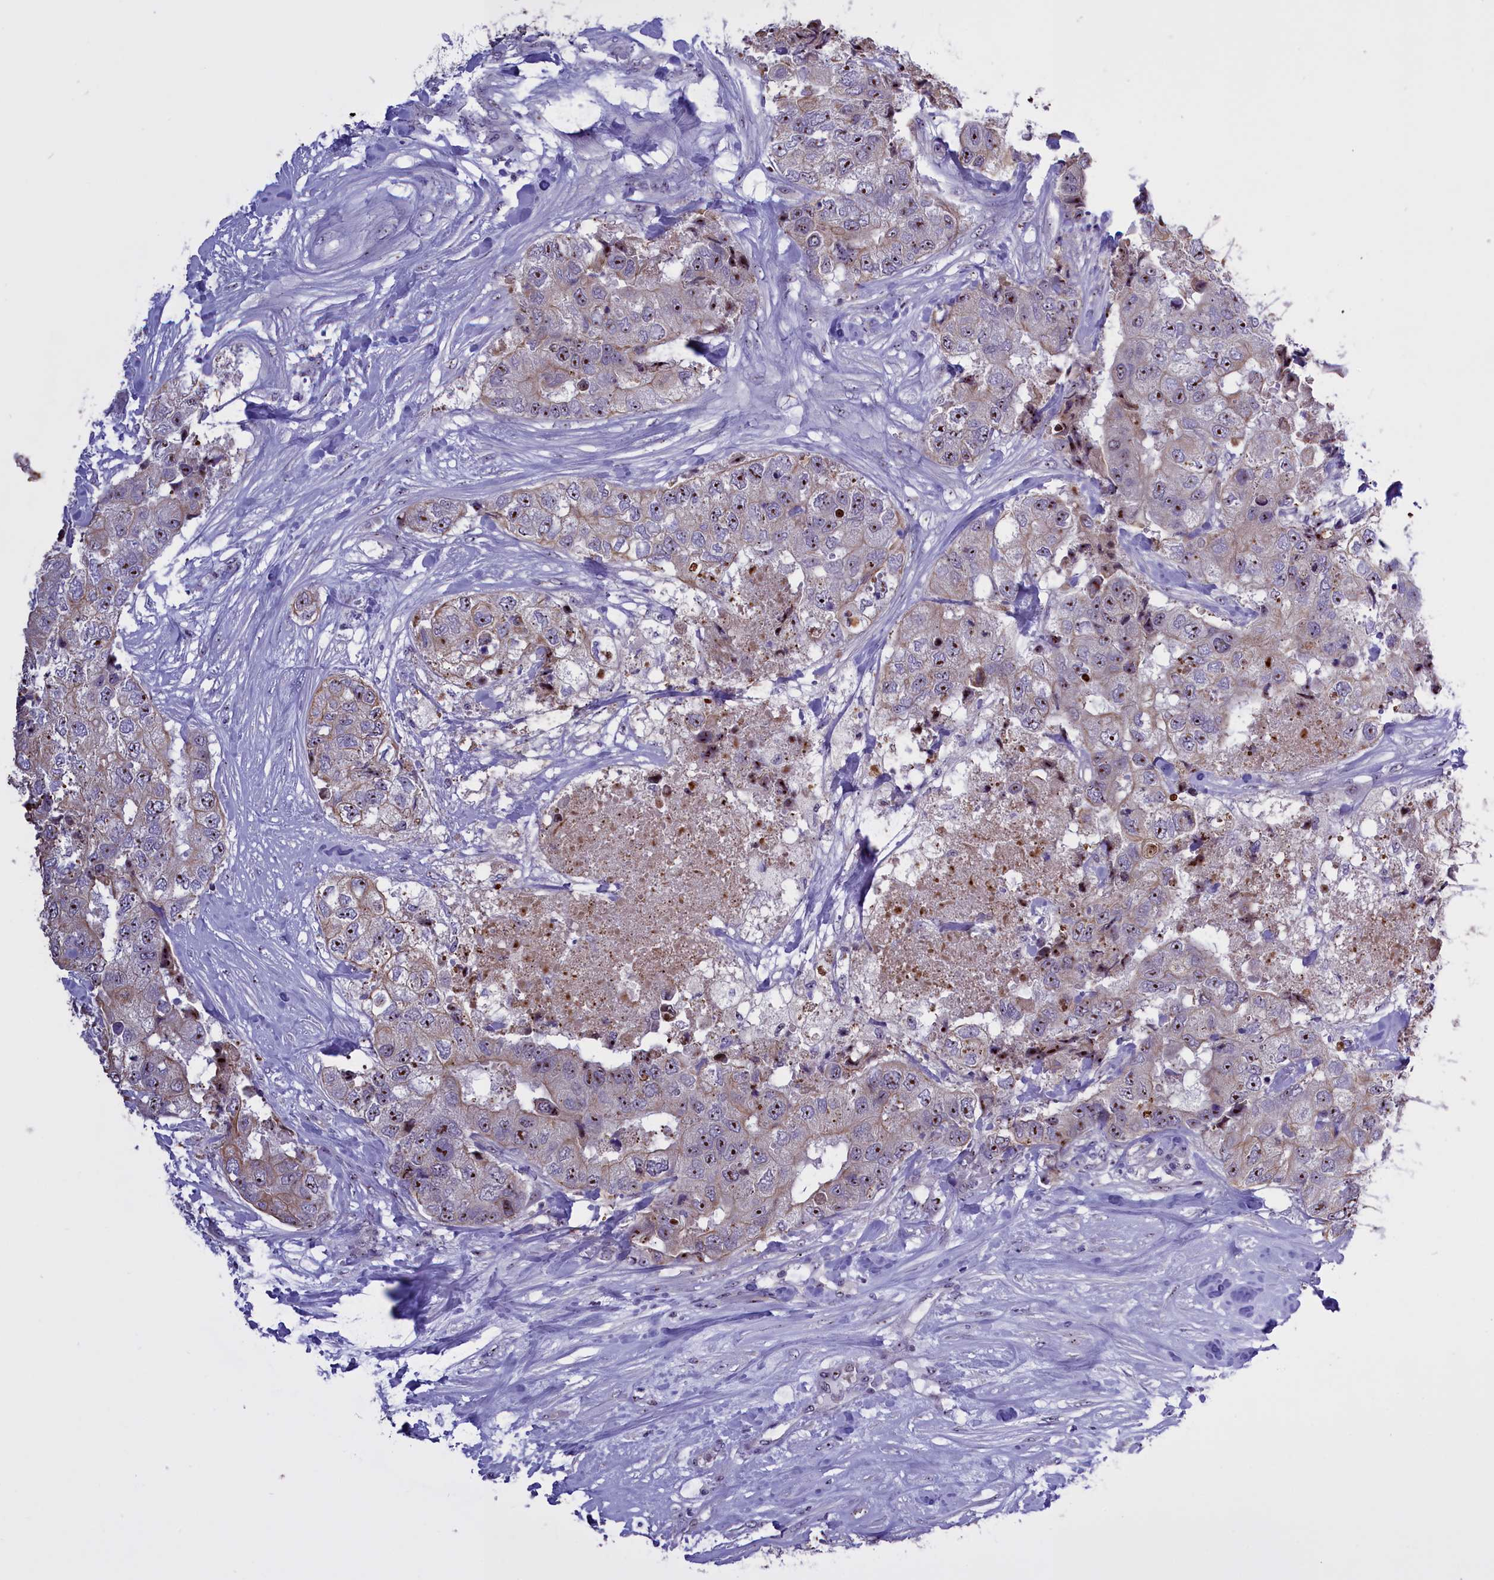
{"staining": {"intensity": "strong", "quantity": "25%-75%", "location": "nuclear"}, "tissue": "breast cancer", "cell_type": "Tumor cells", "image_type": "cancer", "snomed": [{"axis": "morphology", "description": "Duct carcinoma"}, {"axis": "topography", "description": "Breast"}], "caption": "An immunohistochemistry (IHC) image of tumor tissue is shown. Protein staining in brown labels strong nuclear positivity in breast cancer within tumor cells. Using DAB (brown) and hematoxylin (blue) stains, captured at high magnification using brightfield microscopy.", "gene": "TBL3", "patient": {"sex": "female", "age": 62}}